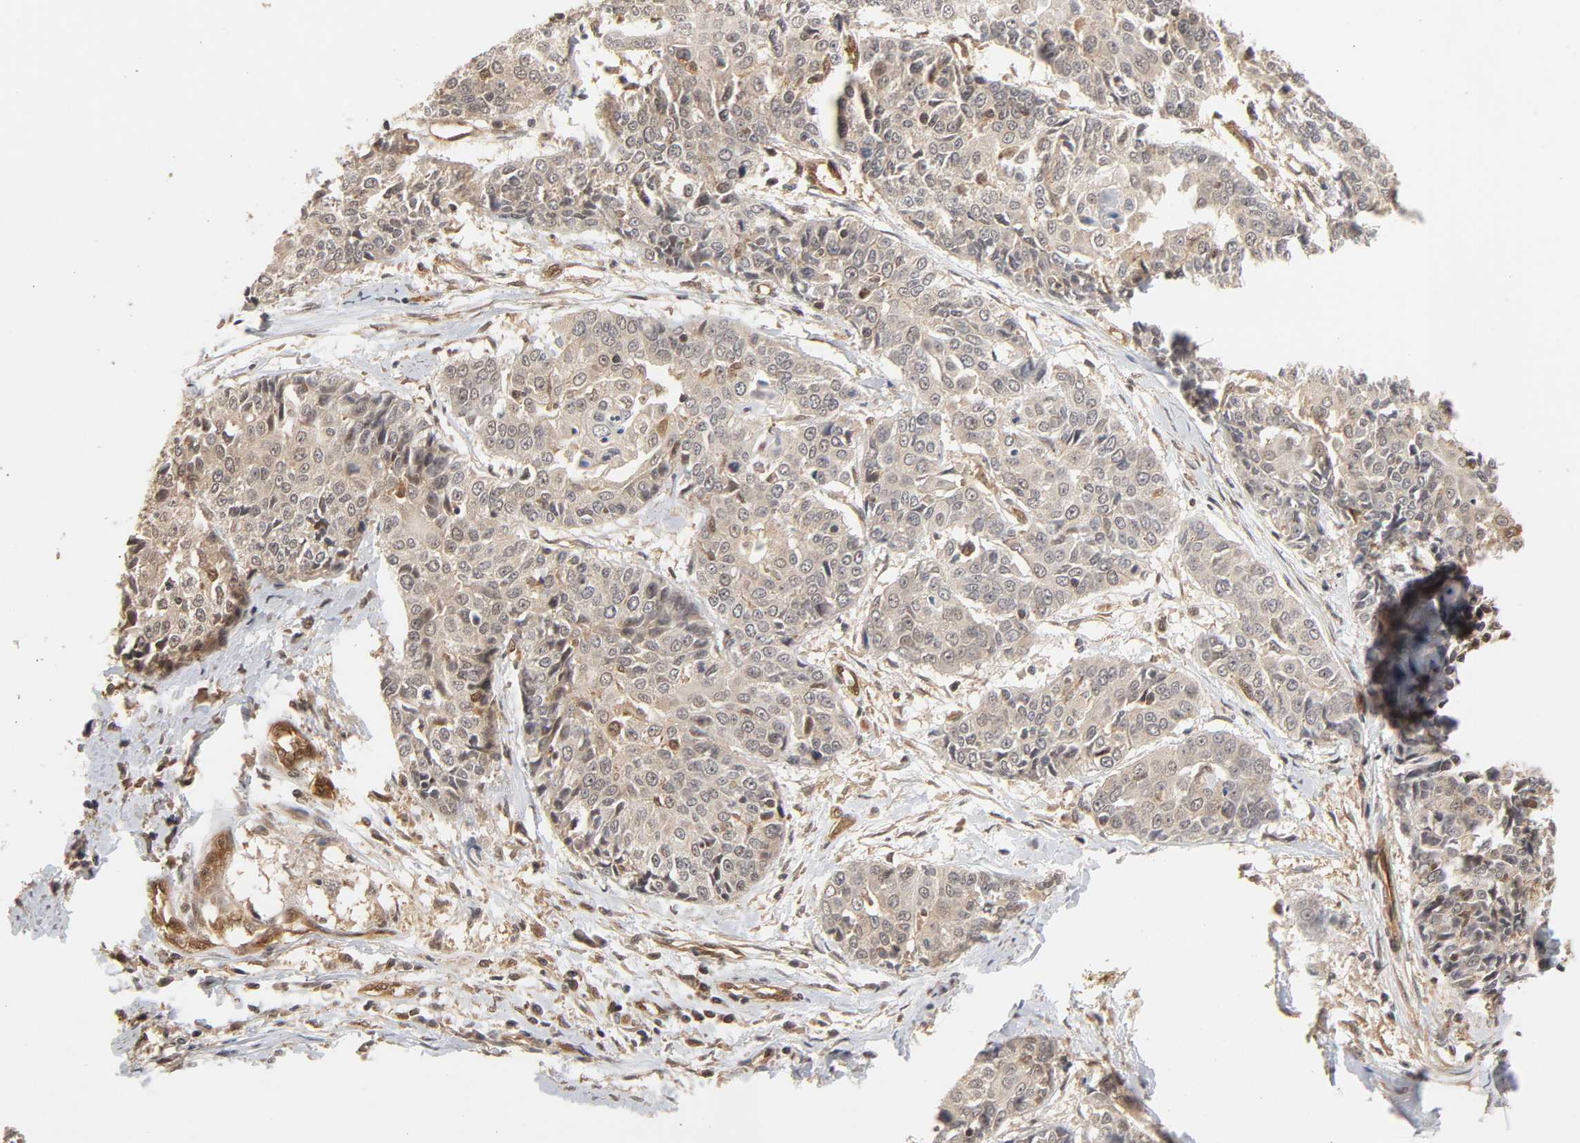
{"staining": {"intensity": "weak", "quantity": ">75%", "location": "cytoplasmic/membranous"}, "tissue": "cervical cancer", "cell_type": "Tumor cells", "image_type": "cancer", "snomed": [{"axis": "morphology", "description": "Squamous cell carcinoma, NOS"}, {"axis": "topography", "description": "Cervix"}], "caption": "Protein staining of cervical cancer (squamous cell carcinoma) tissue demonstrates weak cytoplasmic/membranous positivity in approximately >75% of tumor cells.", "gene": "CDC37", "patient": {"sex": "female", "age": 64}}